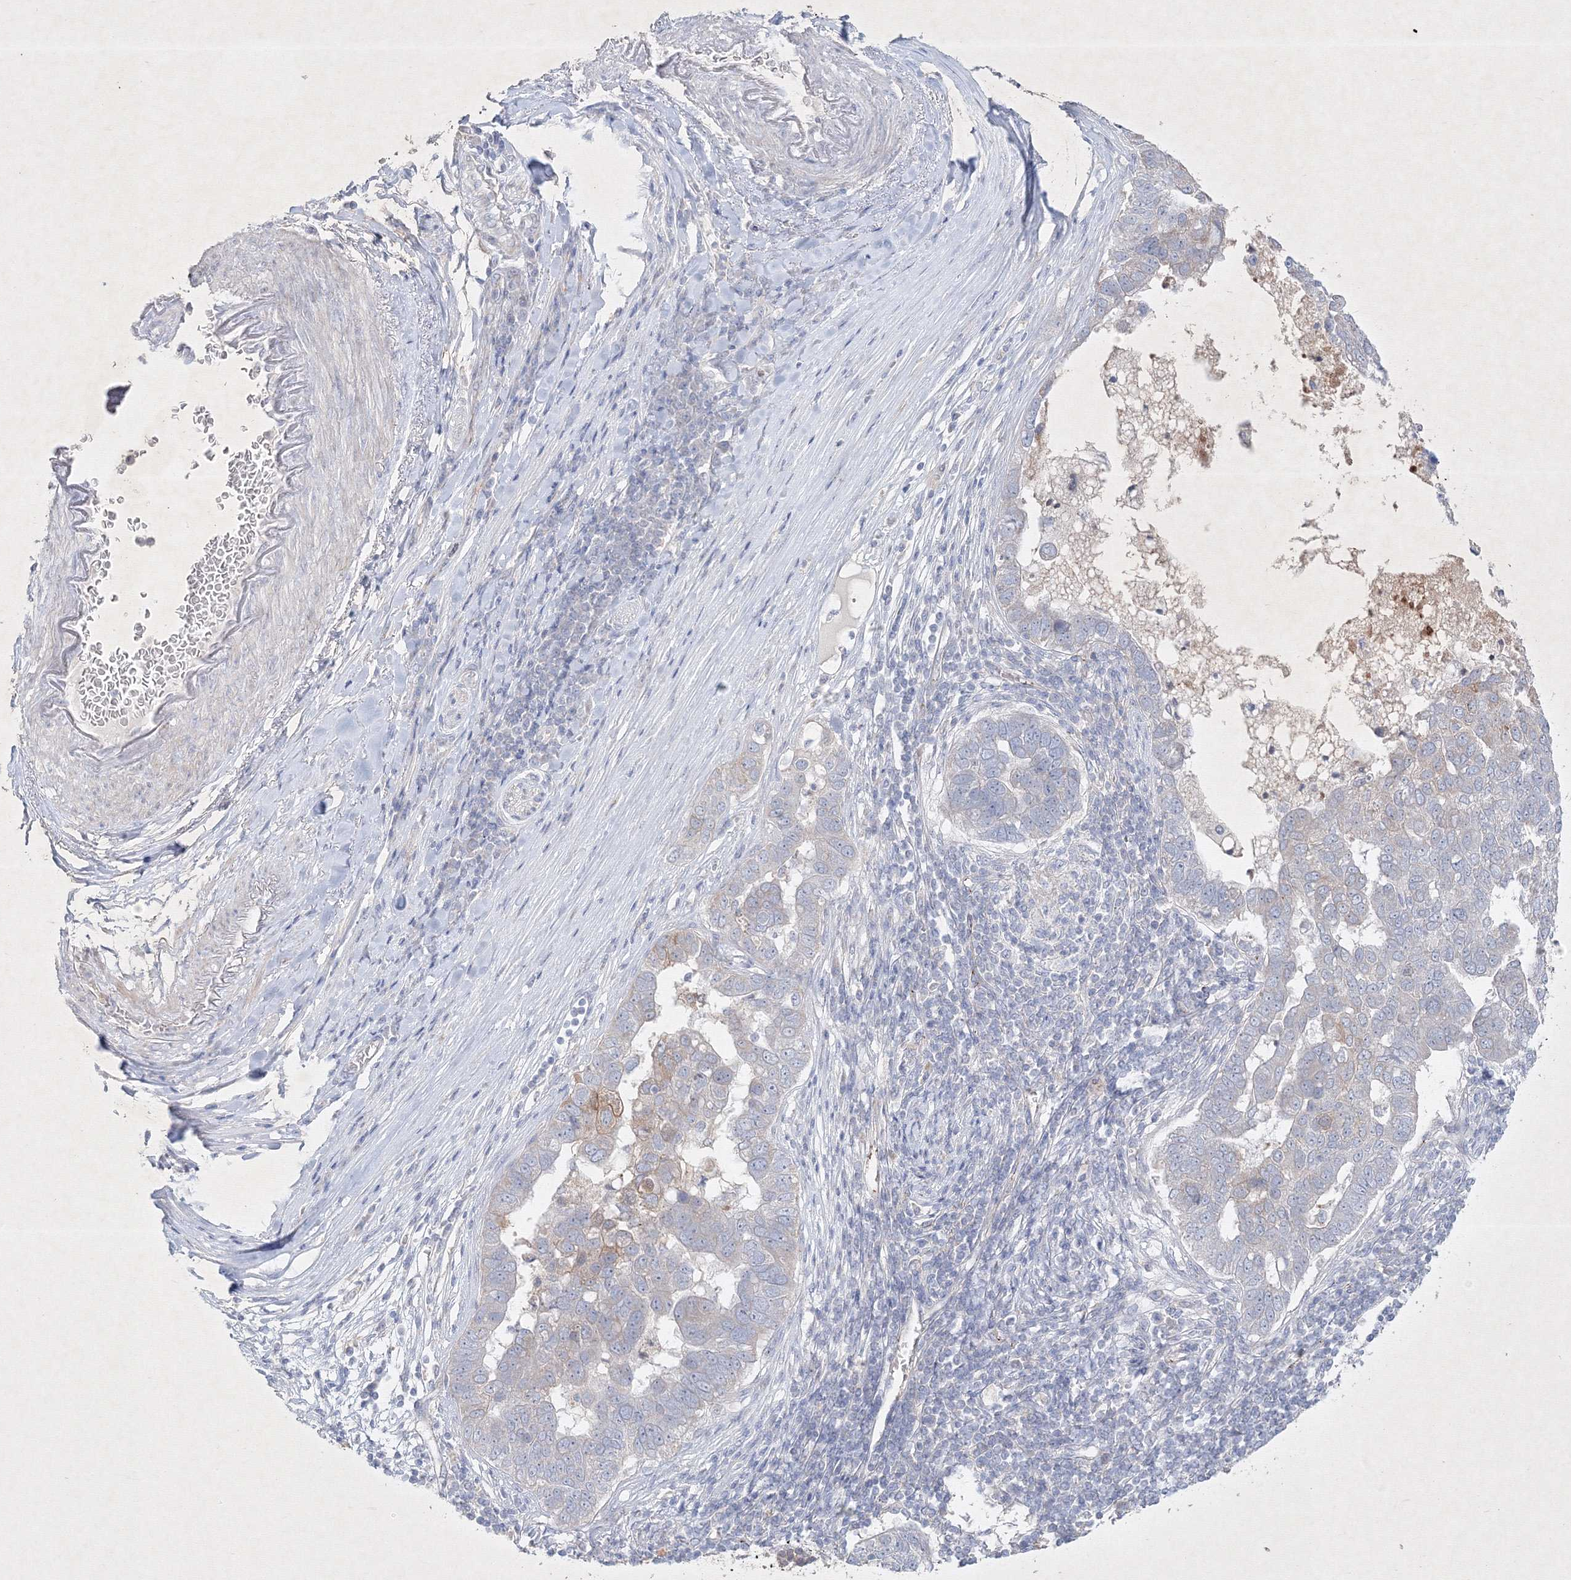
{"staining": {"intensity": "negative", "quantity": "none", "location": "none"}, "tissue": "pancreatic cancer", "cell_type": "Tumor cells", "image_type": "cancer", "snomed": [{"axis": "morphology", "description": "Adenocarcinoma, NOS"}, {"axis": "topography", "description": "Pancreas"}], "caption": "The image displays no staining of tumor cells in pancreatic cancer (adenocarcinoma). The staining was performed using DAB to visualize the protein expression in brown, while the nuclei were stained in blue with hematoxylin (Magnification: 20x).", "gene": "CXXC4", "patient": {"sex": "female", "age": 61}}